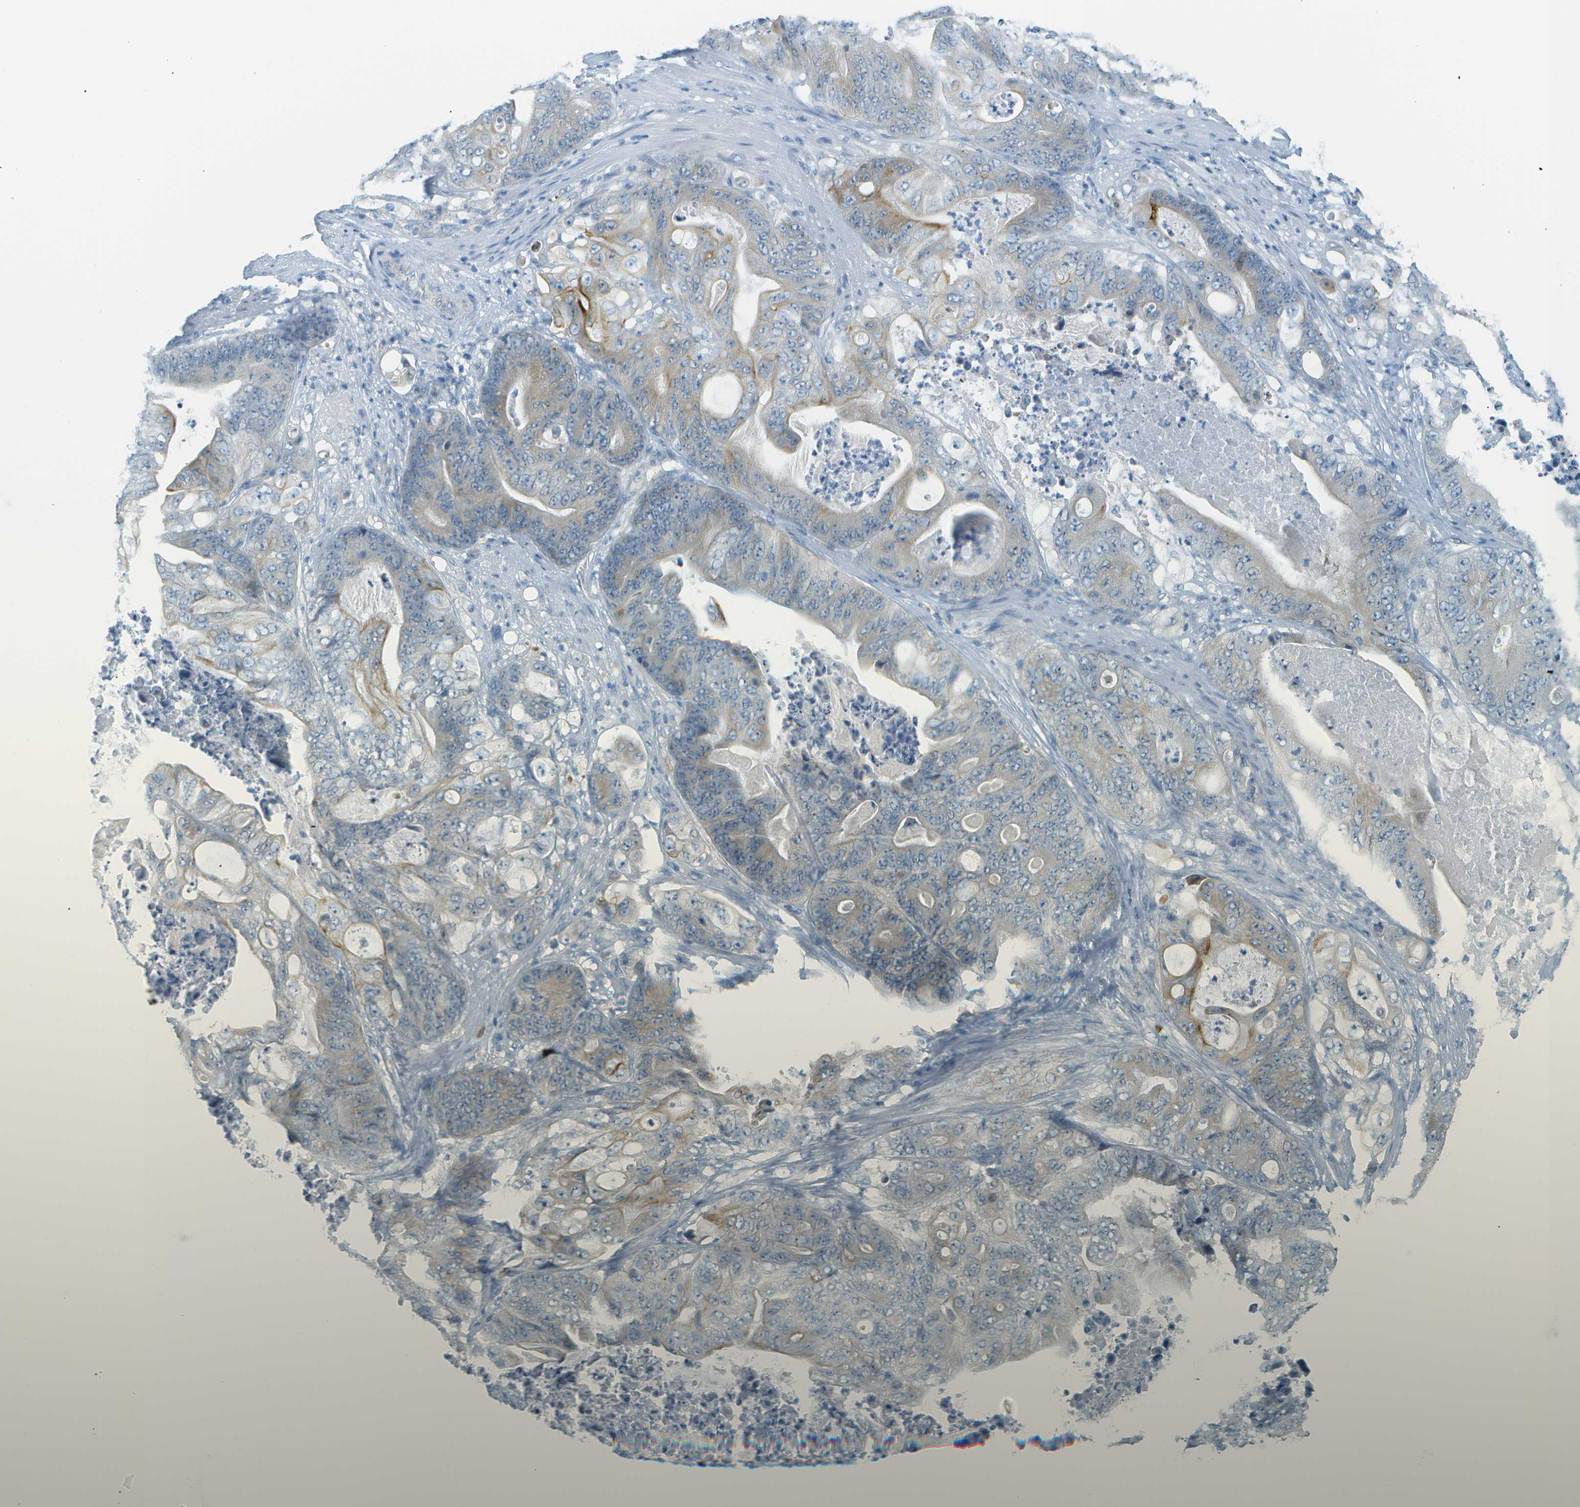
{"staining": {"intensity": "moderate", "quantity": "<25%", "location": "cytoplasmic/membranous"}, "tissue": "stomach cancer", "cell_type": "Tumor cells", "image_type": "cancer", "snomed": [{"axis": "morphology", "description": "Adenocarcinoma, NOS"}, {"axis": "topography", "description": "Stomach"}], "caption": "A brown stain shows moderate cytoplasmic/membranous expression of a protein in human stomach adenocarcinoma tumor cells. The protein is shown in brown color, while the nuclei are stained blue.", "gene": "SMYD5", "patient": {"sex": "female", "age": 73}}